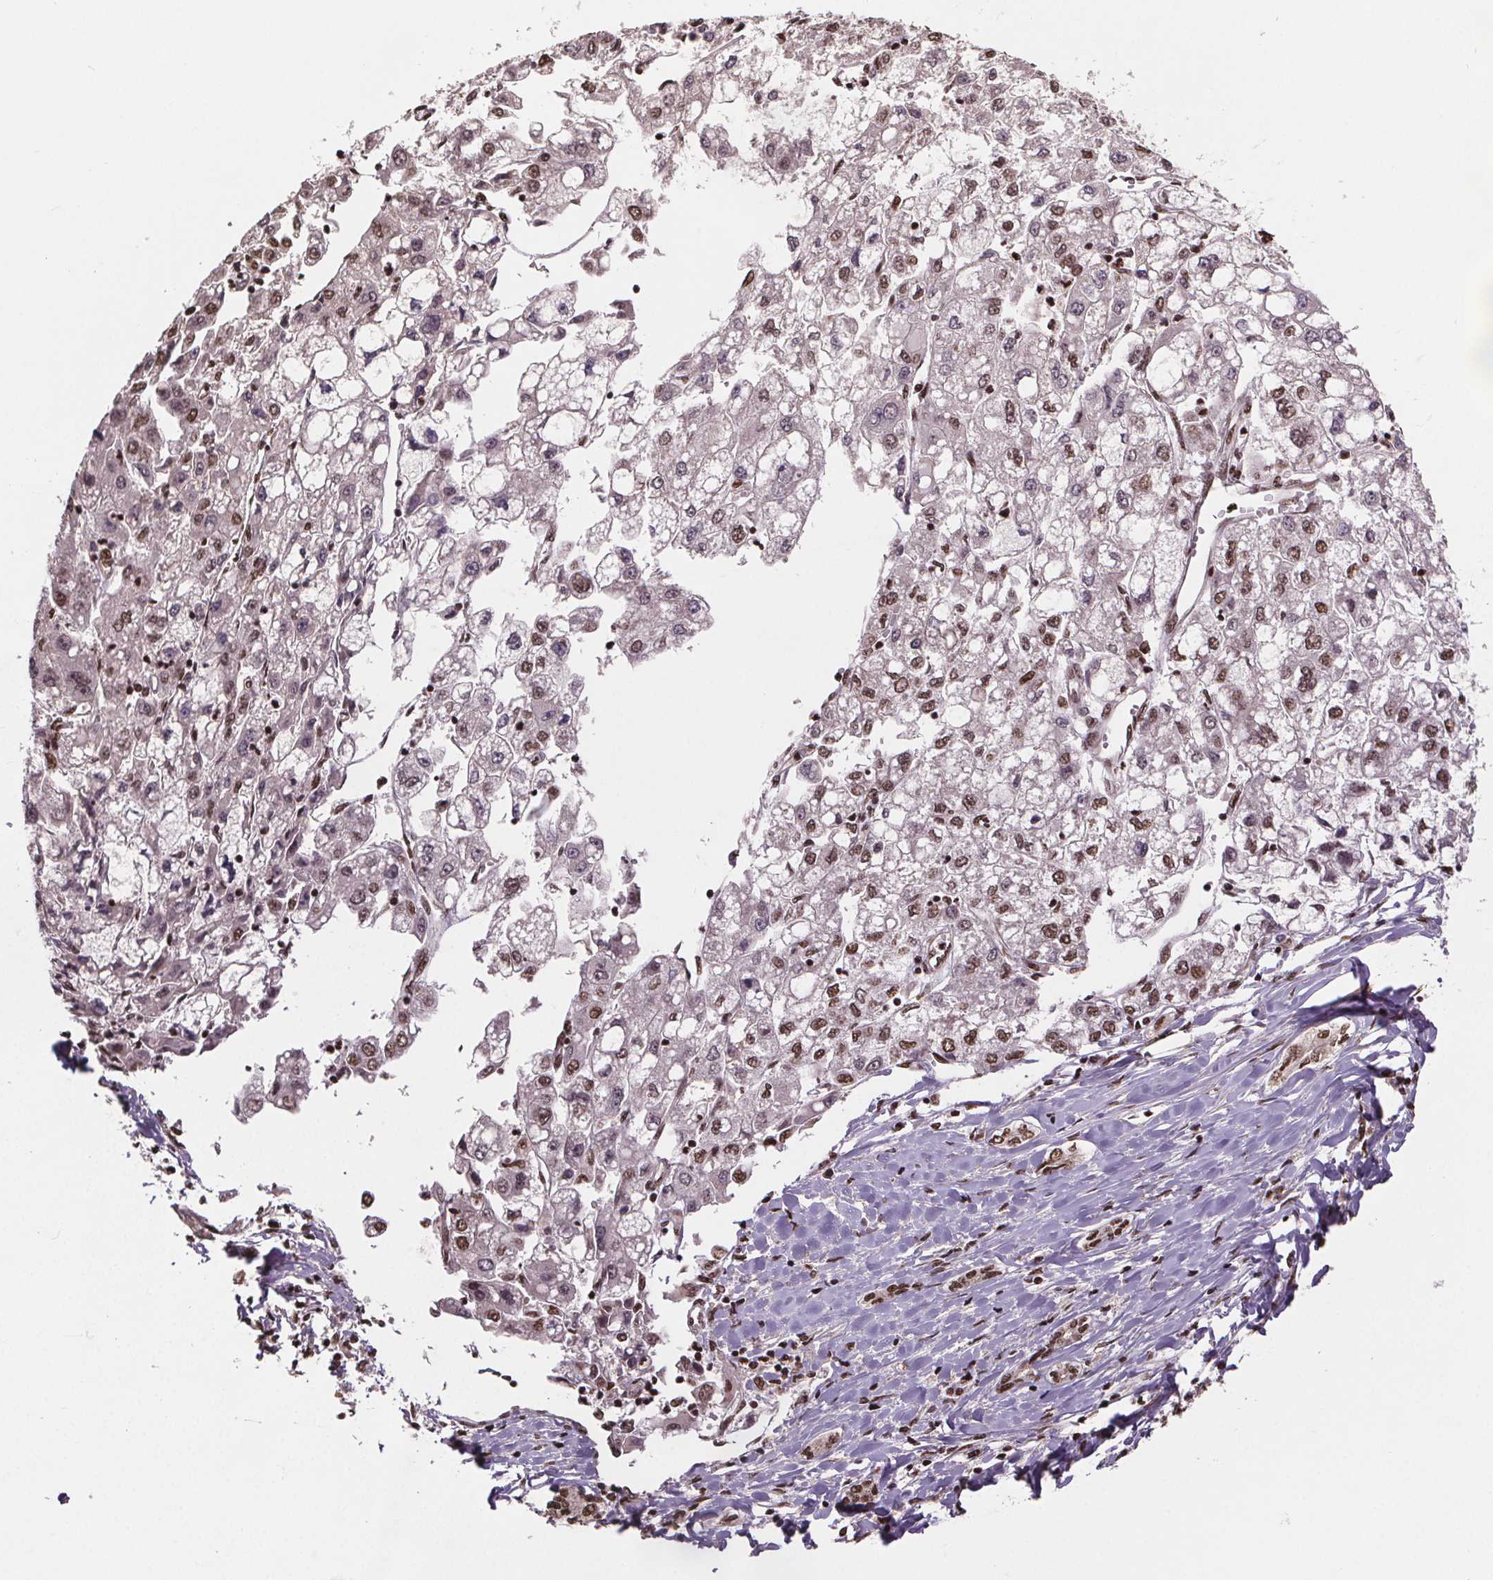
{"staining": {"intensity": "moderate", "quantity": ">75%", "location": "nuclear"}, "tissue": "liver cancer", "cell_type": "Tumor cells", "image_type": "cancer", "snomed": [{"axis": "morphology", "description": "Carcinoma, Hepatocellular, NOS"}, {"axis": "topography", "description": "Liver"}], "caption": "Immunohistochemical staining of liver cancer demonstrates medium levels of moderate nuclear protein staining in approximately >75% of tumor cells.", "gene": "JARID2", "patient": {"sex": "male", "age": 40}}